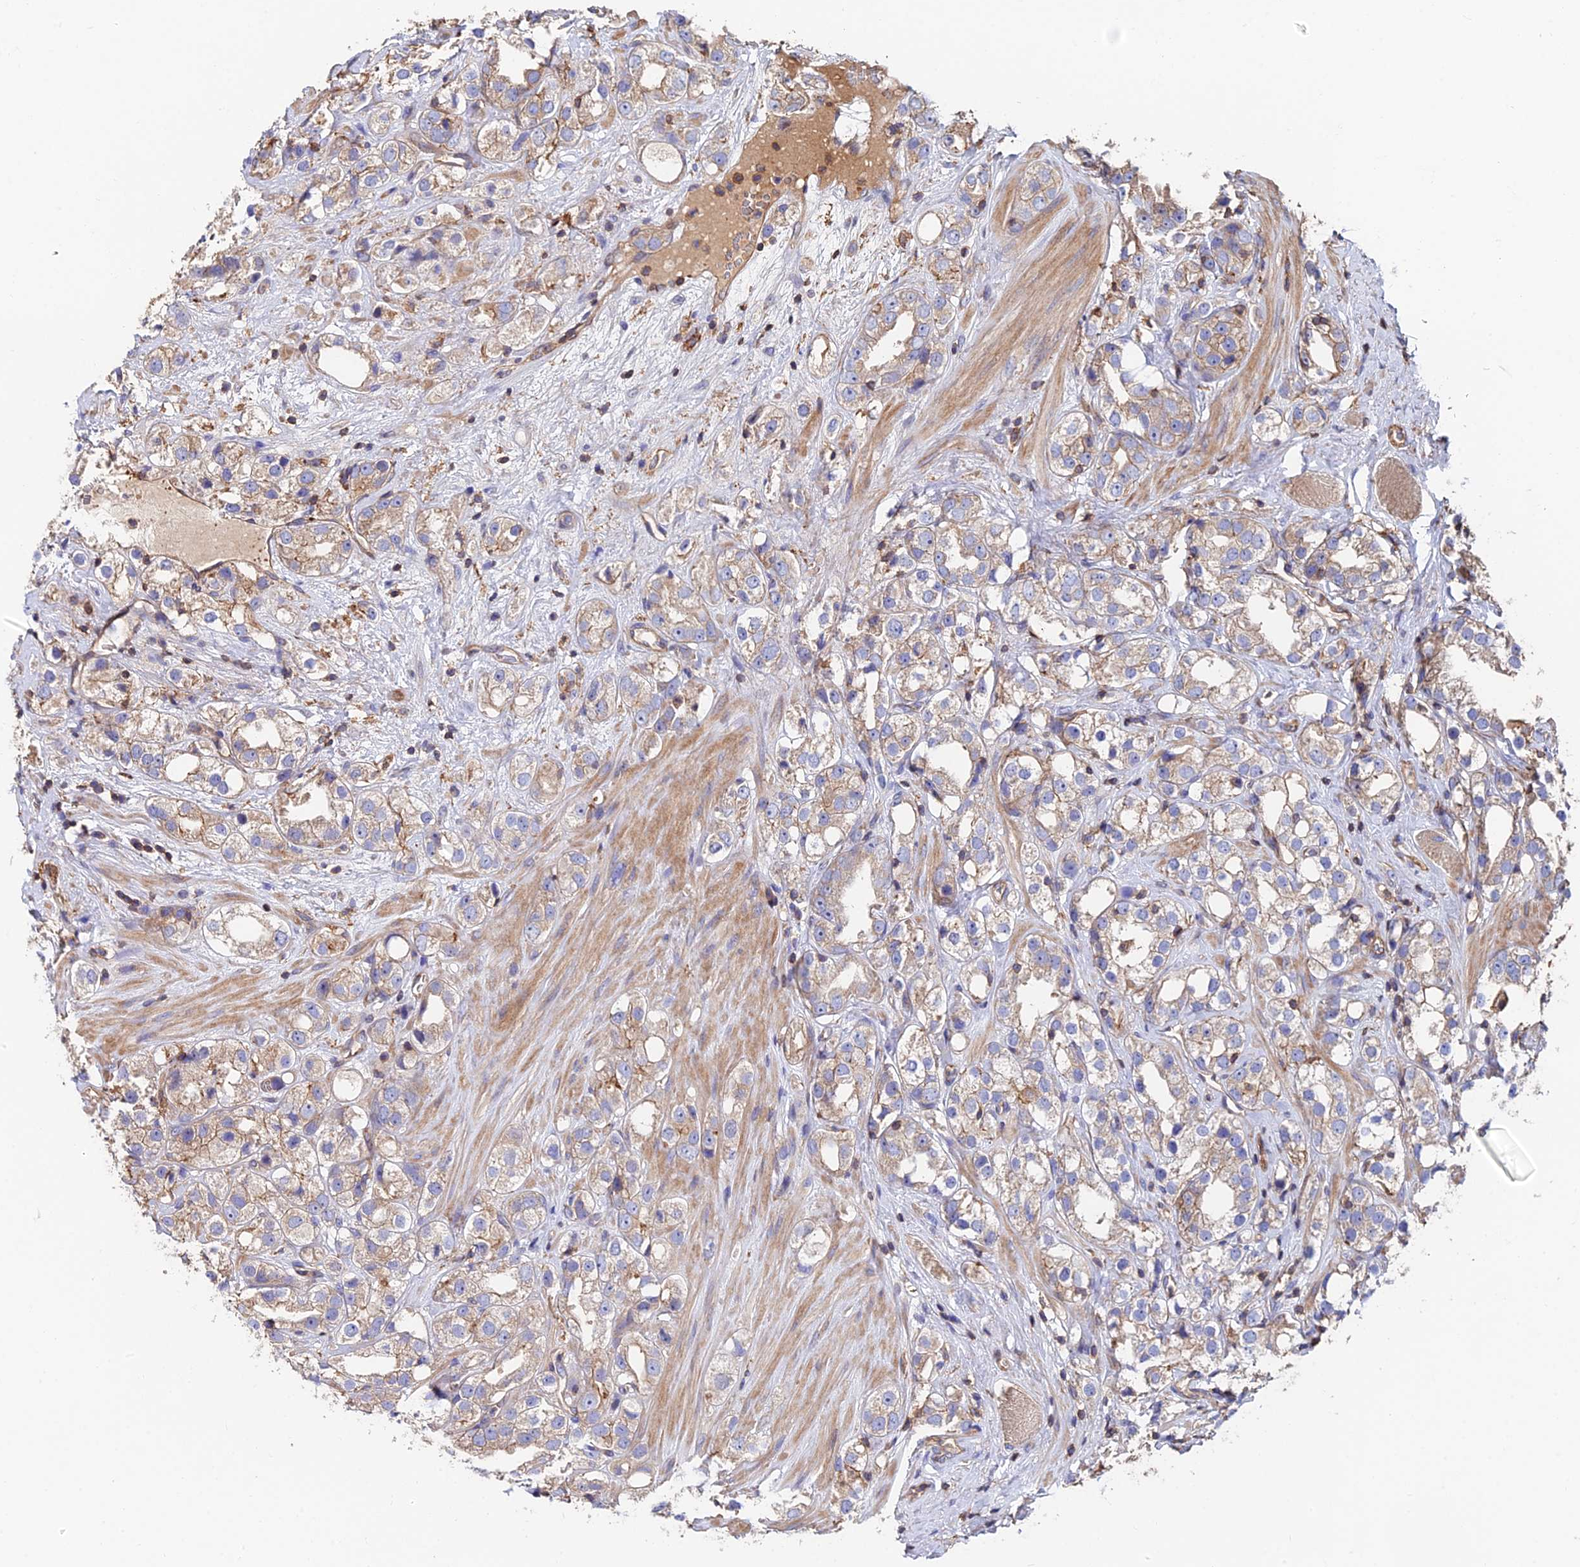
{"staining": {"intensity": "weak", "quantity": ">75%", "location": "cytoplasmic/membranous"}, "tissue": "prostate cancer", "cell_type": "Tumor cells", "image_type": "cancer", "snomed": [{"axis": "morphology", "description": "Adenocarcinoma, NOS"}, {"axis": "topography", "description": "Prostate"}], "caption": "Immunohistochemistry (IHC) (DAB) staining of human adenocarcinoma (prostate) displays weak cytoplasmic/membranous protein positivity in approximately >75% of tumor cells.", "gene": "EXT1", "patient": {"sex": "male", "age": 79}}